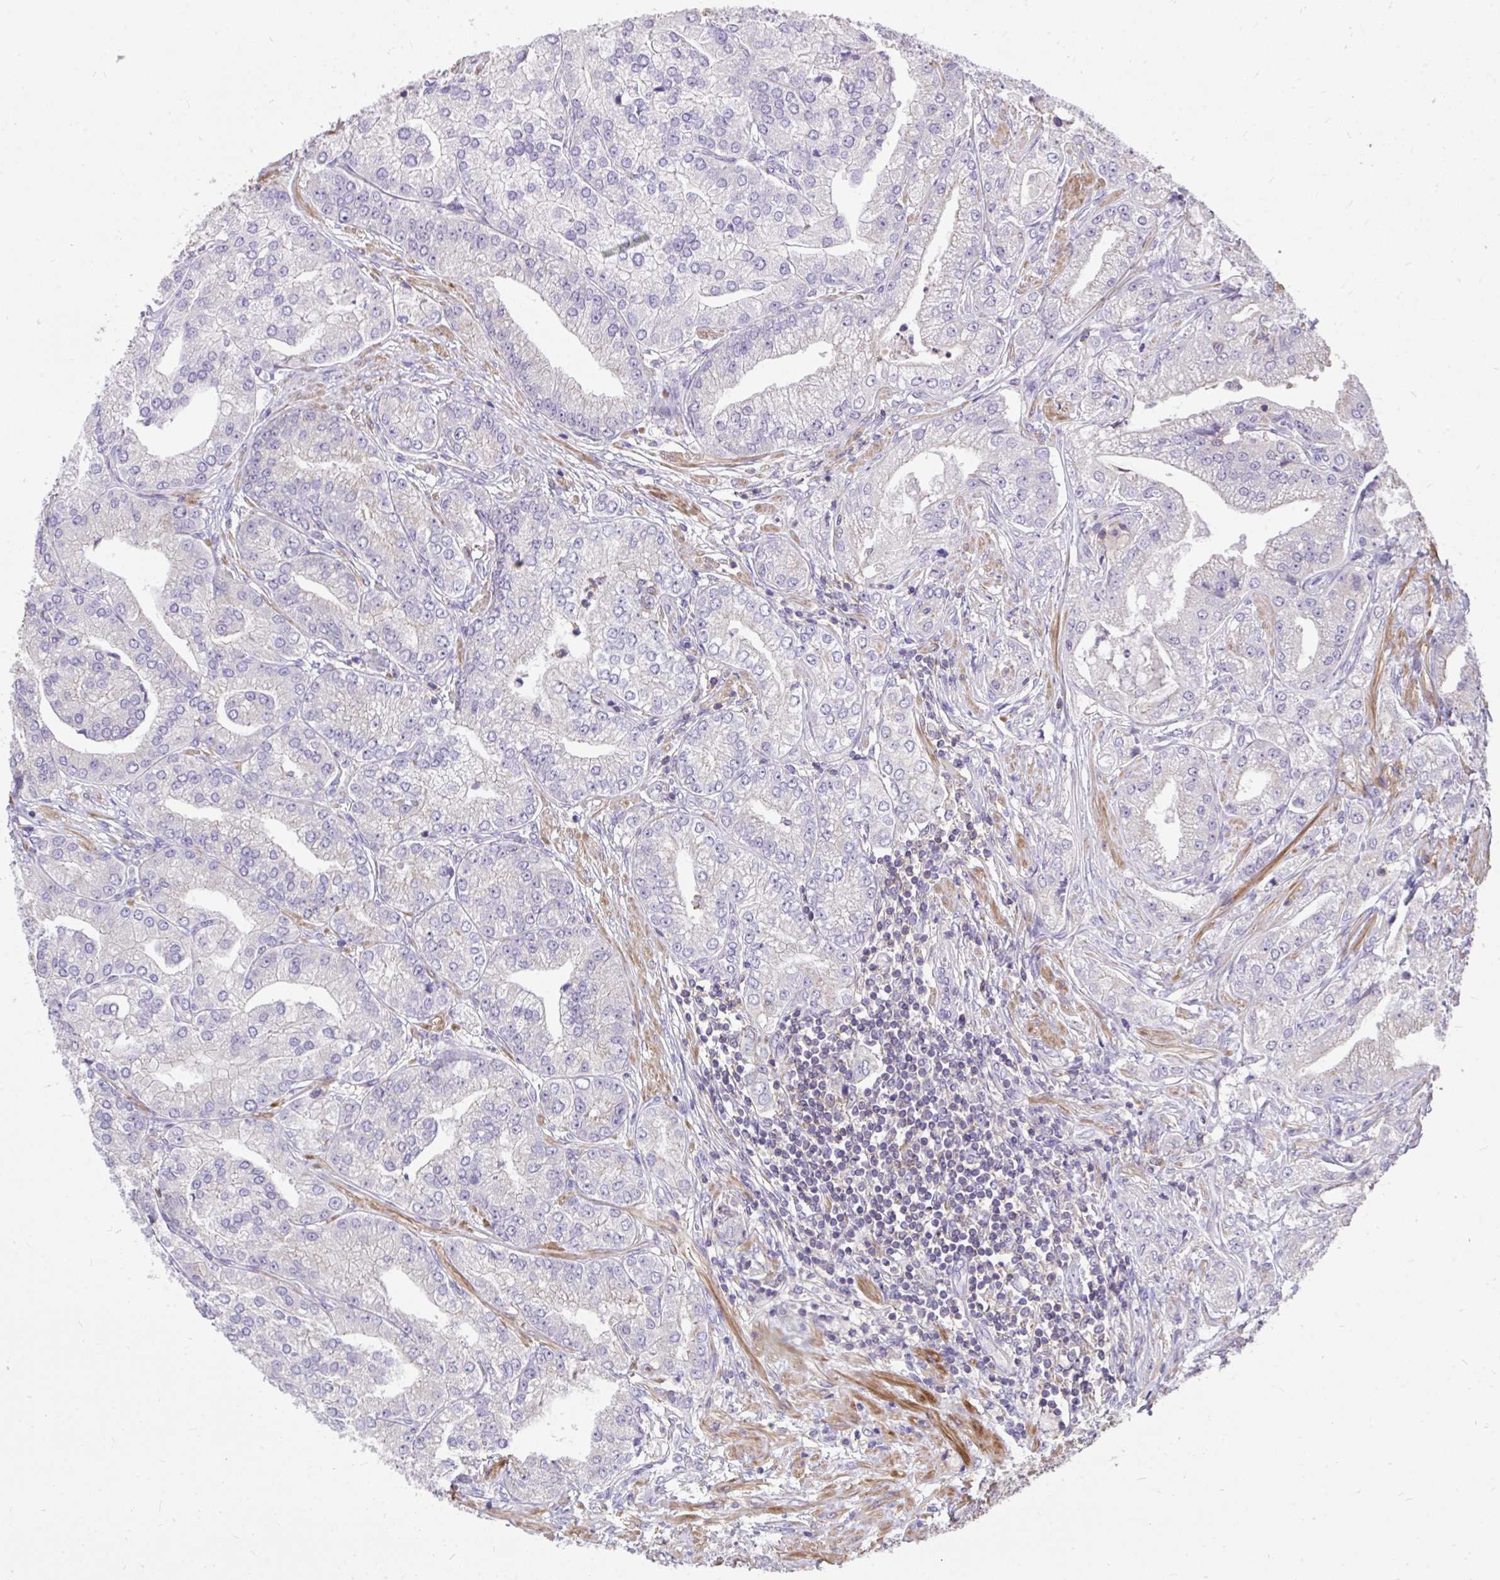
{"staining": {"intensity": "negative", "quantity": "none", "location": "none"}, "tissue": "prostate cancer", "cell_type": "Tumor cells", "image_type": "cancer", "snomed": [{"axis": "morphology", "description": "Adenocarcinoma, High grade"}, {"axis": "topography", "description": "Prostate"}], "caption": "A histopathology image of human high-grade adenocarcinoma (prostate) is negative for staining in tumor cells.", "gene": "IGFL2", "patient": {"sex": "male", "age": 61}}